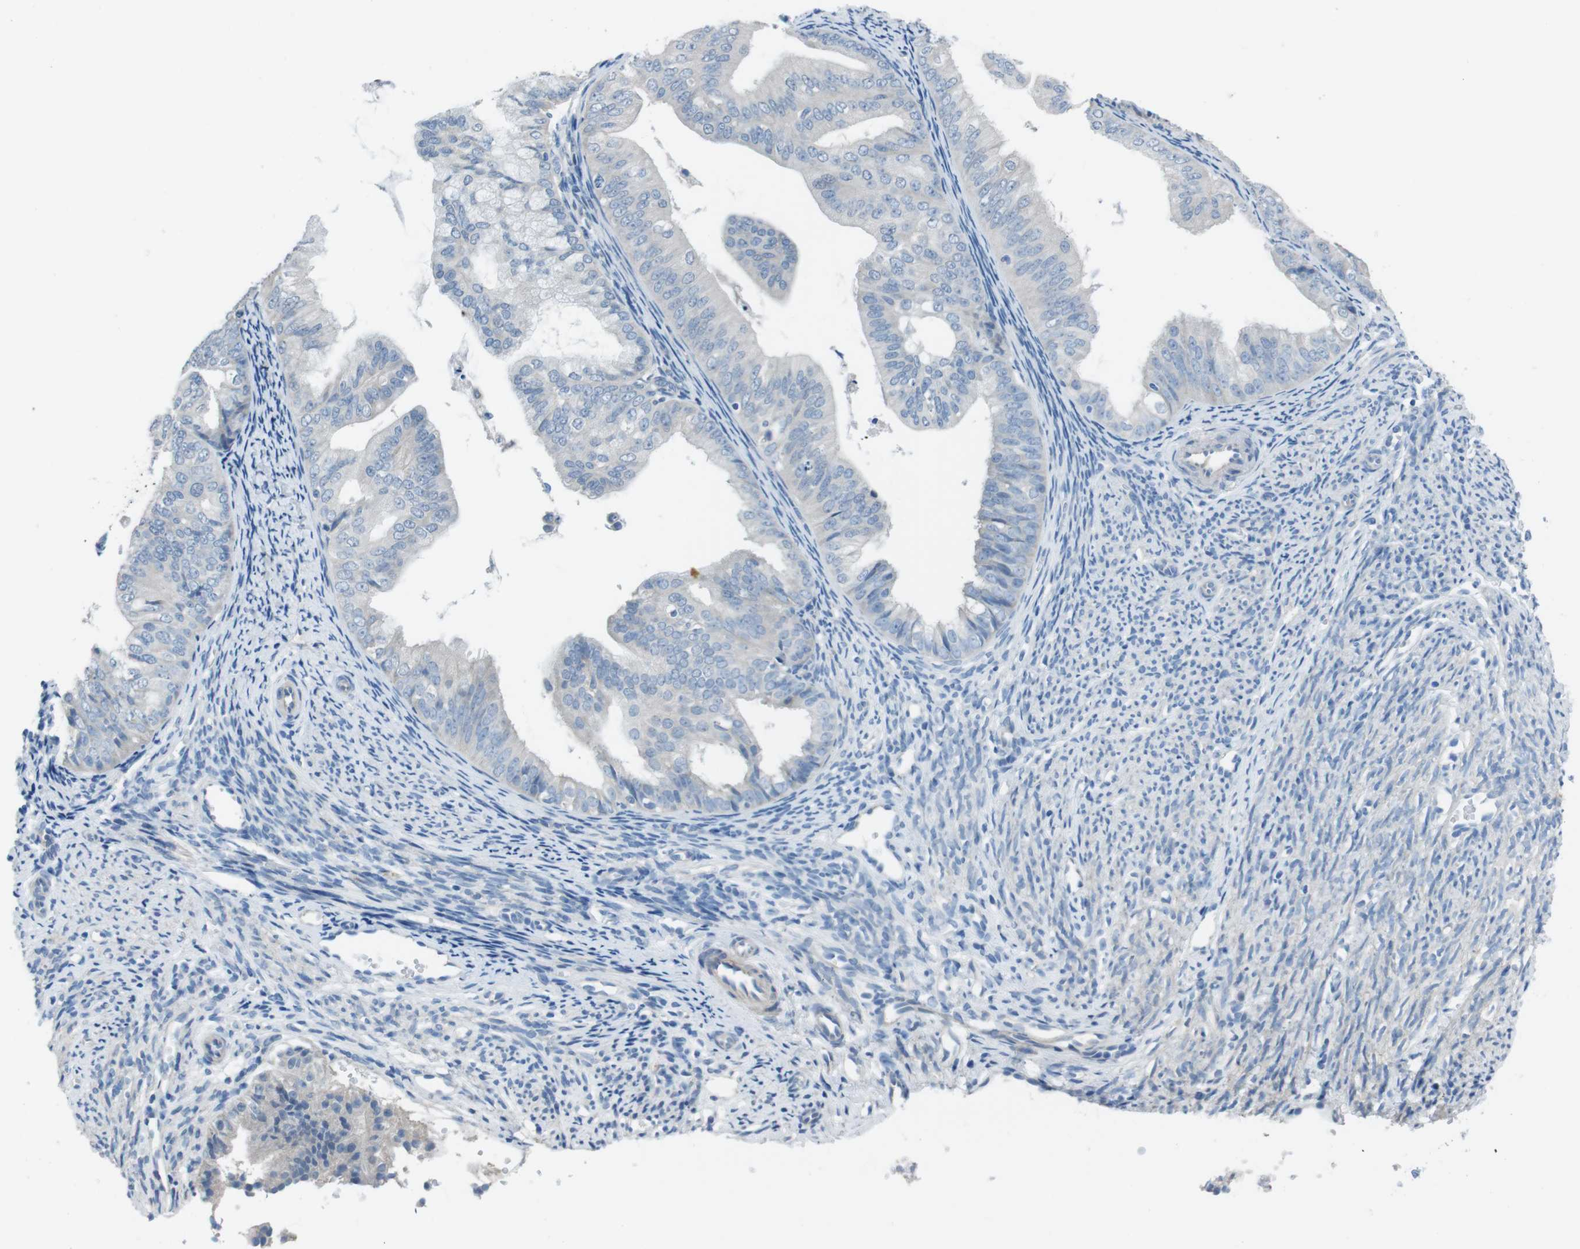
{"staining": {"intensity": "negative", "quantity": "none", "location": "none"}, "tissue": "endometrial cancer", "cell_type": "Tumor cells", "image_type": "cancer", "snomed": [{"axis": "morphology", "description": "Adenocarcinoma, NOS"}, {"axis": "topography", "description": "Endometrium"}], "caption": "Adenocarcinoma (endometrial) stained for a protein using immunohistochemistry (IHC) exhibits no positivity tumor cells.", "gene": "CYP2C8", "patient": {"sex": "female", "age": 63}}